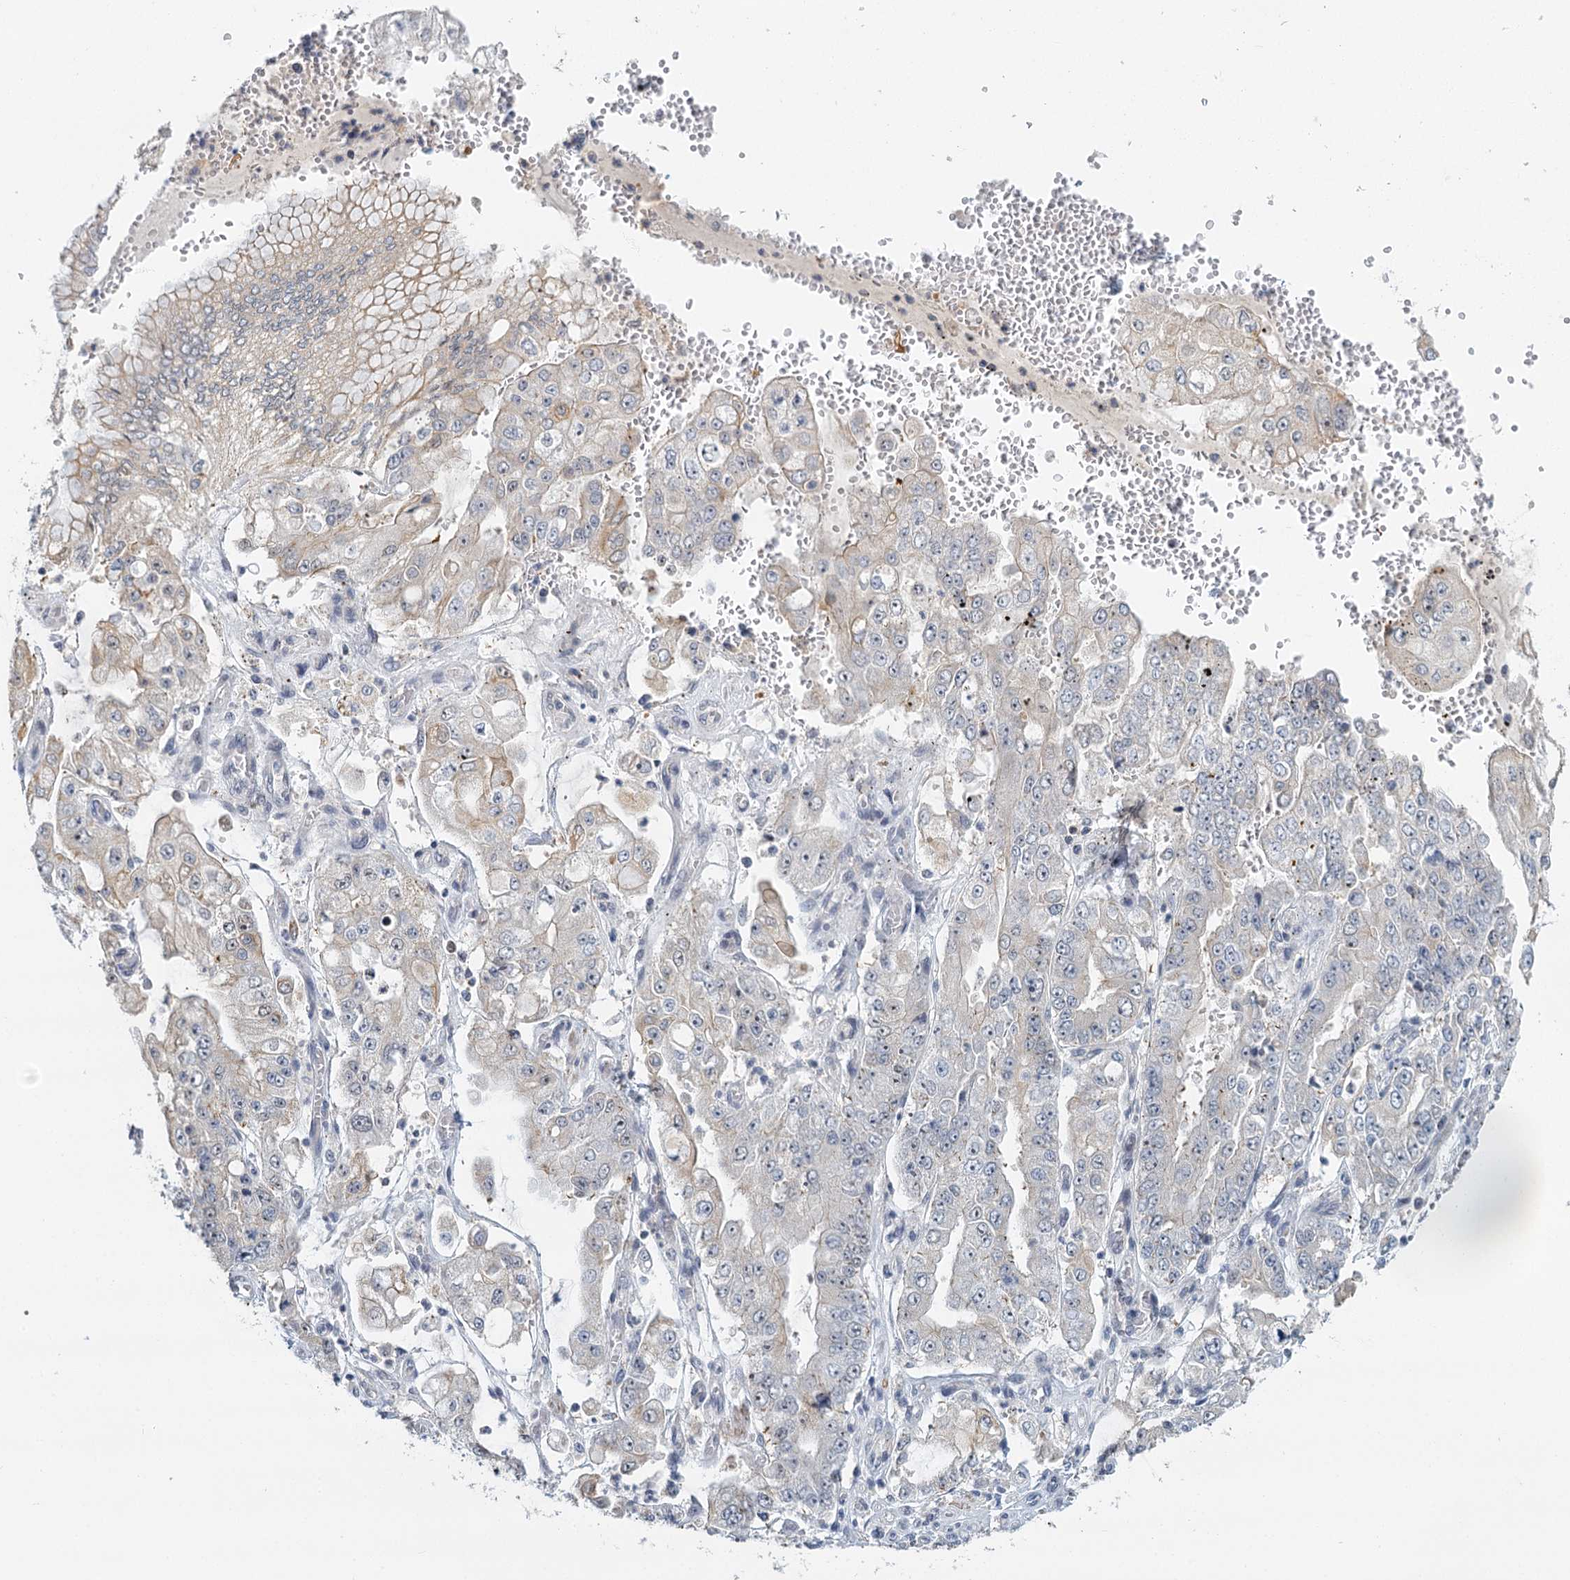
{"staining": {"intensity": "negative", "quantity": "none", "location": "none"}, "tissue": "stomach cancer", "cell_type": "Tumor cells", "image_type": "cancer", "snomed": [{"axis": "morphology", "description": "Adenocarcinoma, NOS"}, {"axis": "topography", "description": "Stomach"}], "caption": "A high-resolution micrograph shows immunohistochemistry (IHC) staining of stomach cancer, which exhibits no significant staining in tumor cells.", "gene": "GPATCH11", "patient": {"sex": "male", "age": 76}}